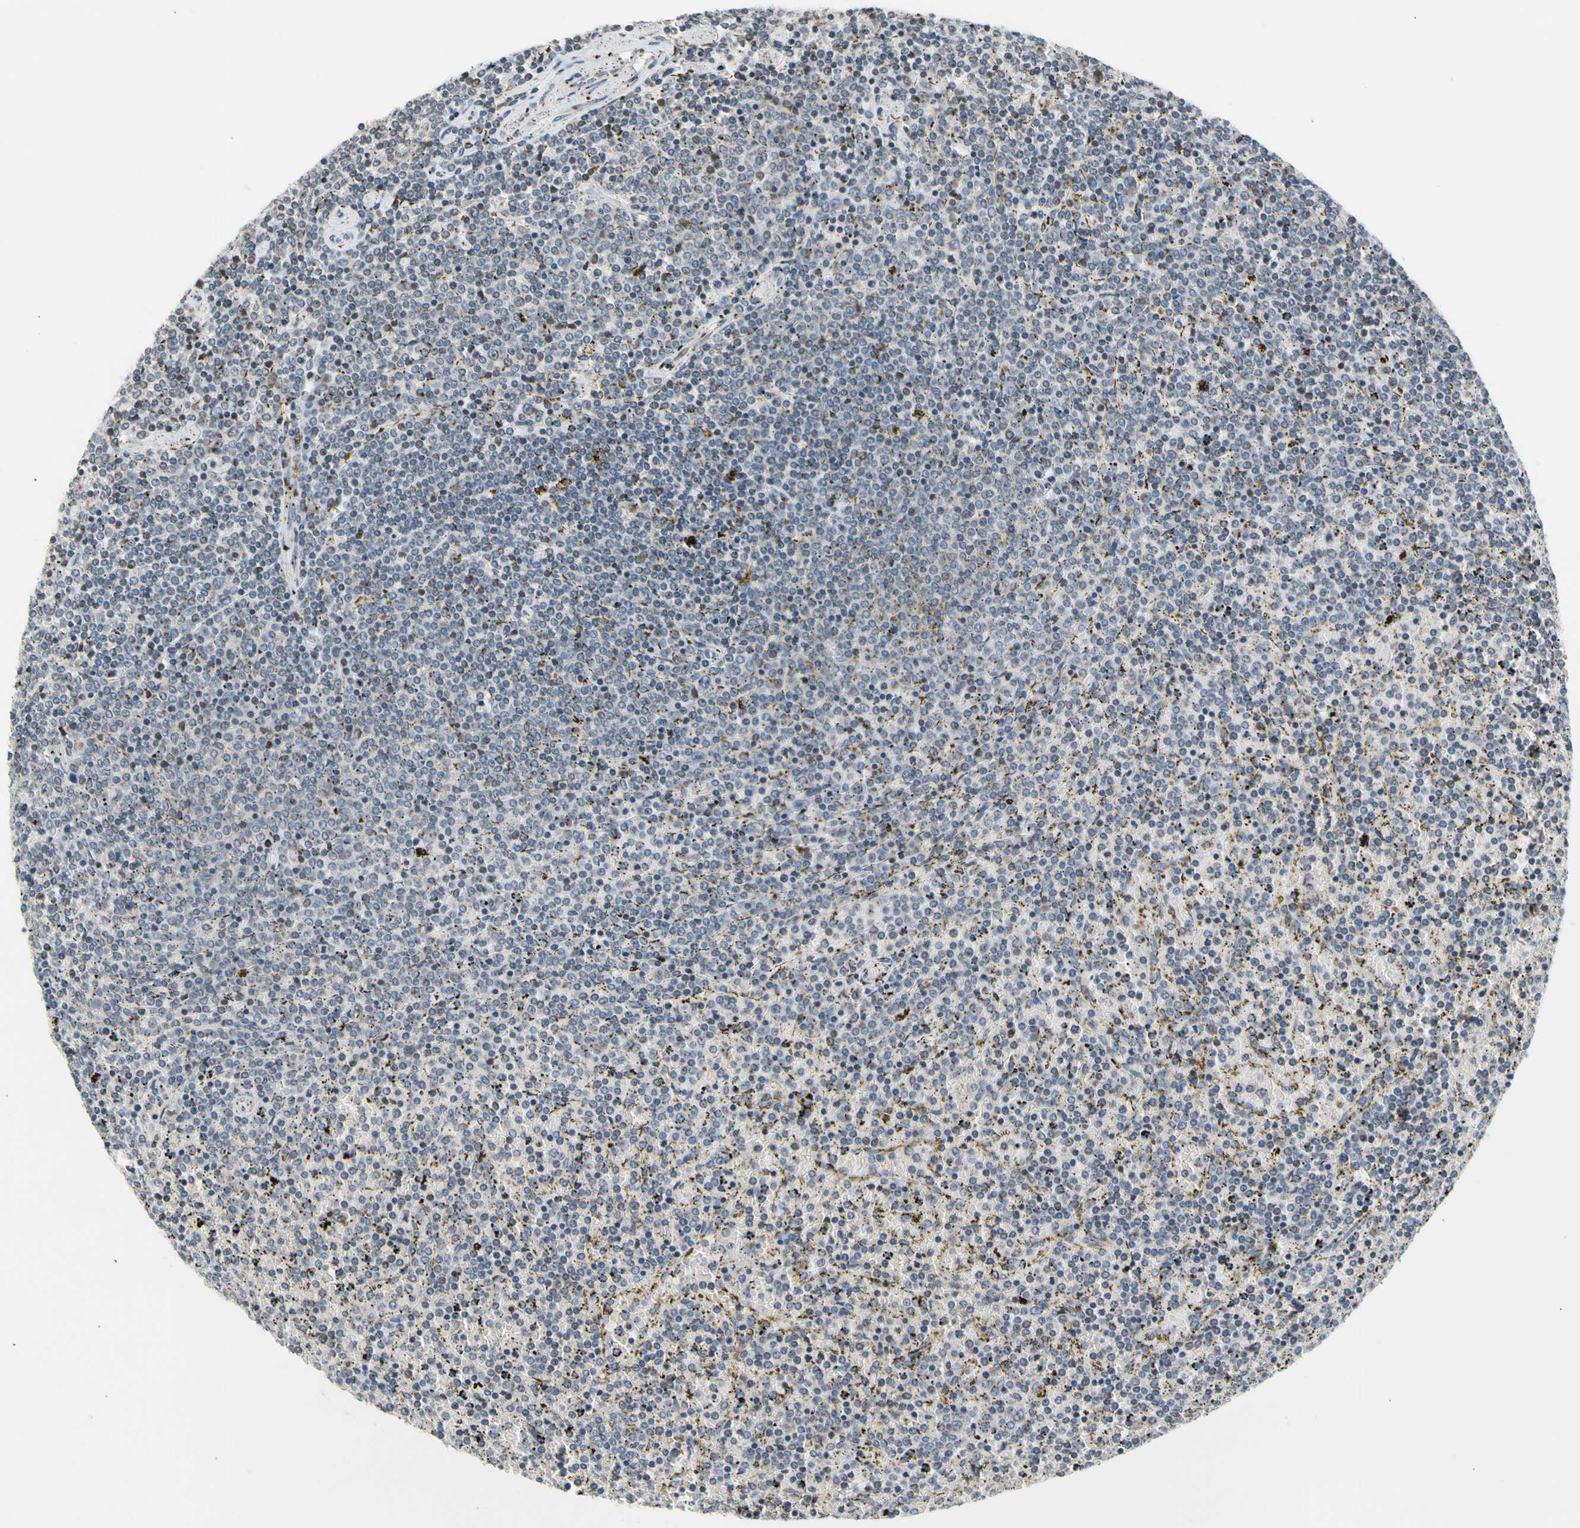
{"staining": {"intensity": "negative", "quantity": "none", "location": "none"}, "tissue": "lymphoma", "cell_type": "Tumor cells", "image_type": "cancer", "snomed": [{"axis": "morphology", "description": "Malignant lymphoma, non-Hodgkin's type, Low grade"}, {"axis": "topography", "description": "Spleen"}], "caption": "Tumor cells are negative for protein expression in human lymphoma.", "gene": "SOX30", "patient": {"sex": "female", "age": 77}}